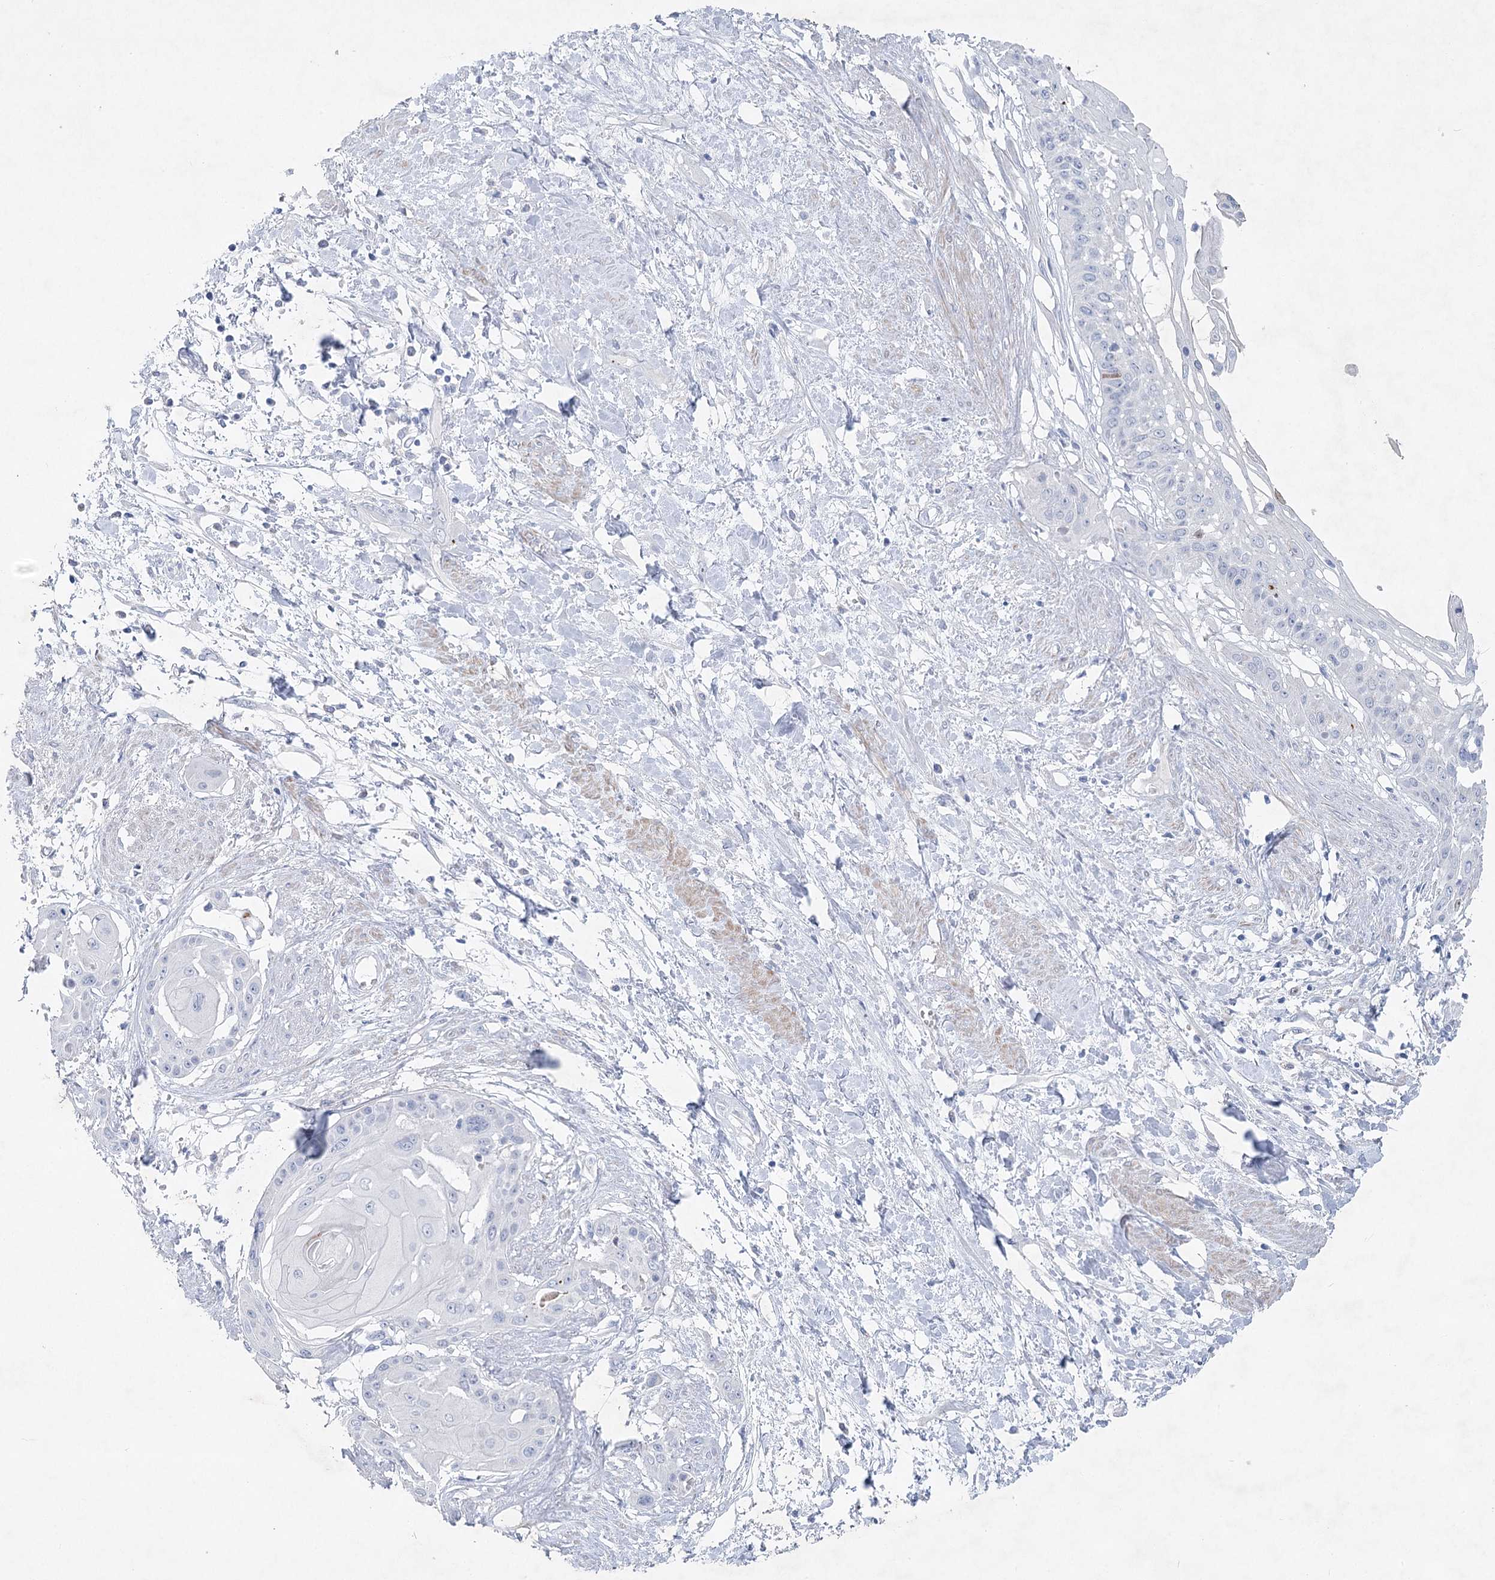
{"staining": {"intensity": "negative", "quantity": "none", "location": "none"}, "tissue": "cervical cancer", "cell_type": "Tumor cells", "image_type": "cancer", "snomed": [{"axis": "morphology", "description": "Squamous cell carcinoma, NOS"}, {"axis": "topography", "description": "Cervix"}], "caption": "Tumor cells show no significant protein staining in cervical squamous cell carcinoma. (Stains: DAB IHC with hematoxylin counter stain, Microscopy: brightfield microscopy at high magnification).", "gene": "WDR74", "patient": {"sex": "female", "age": 57}}